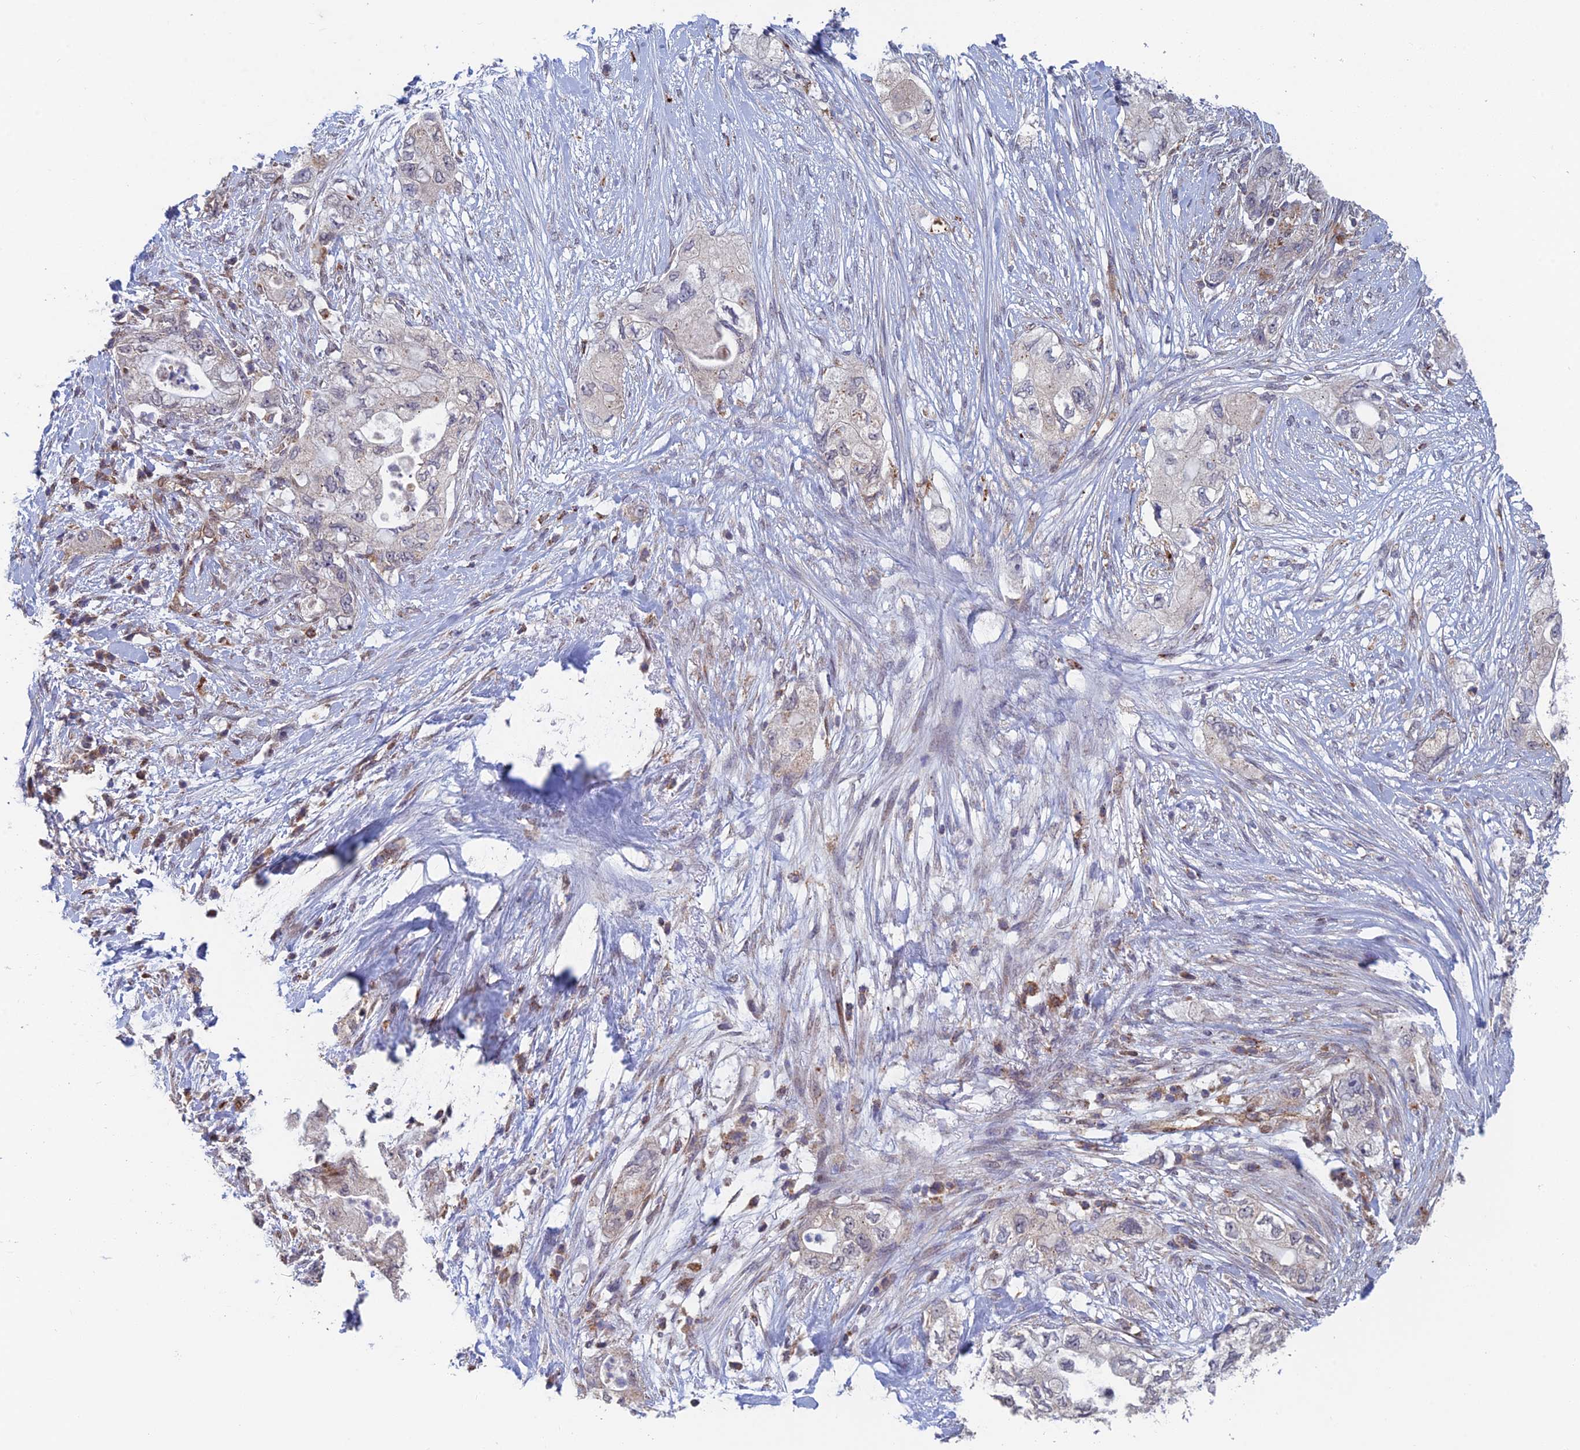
{"staining": {"intensity": "moderate", "quantity": "<25%", "location": "cytoplasmic/membranous"}, "tissue": "pancreatic cancer", "cell_type": "Tumor cells", "image_type": "cancer", "snomed": [{"axis": "morphology", "description": "Adenocarcinoma, NOS"}, {"axis": "topography", "description": "Pancreas"}], "caption": "Immunohistochemical staining of human adenocarcinoma (pancreatic) shows low levels of moderate cytoplasmic/membranous expression in approximately <25% of tumor cells.", "gene": "FOXS1", "patient": {"sex": "female", "age": 73}}